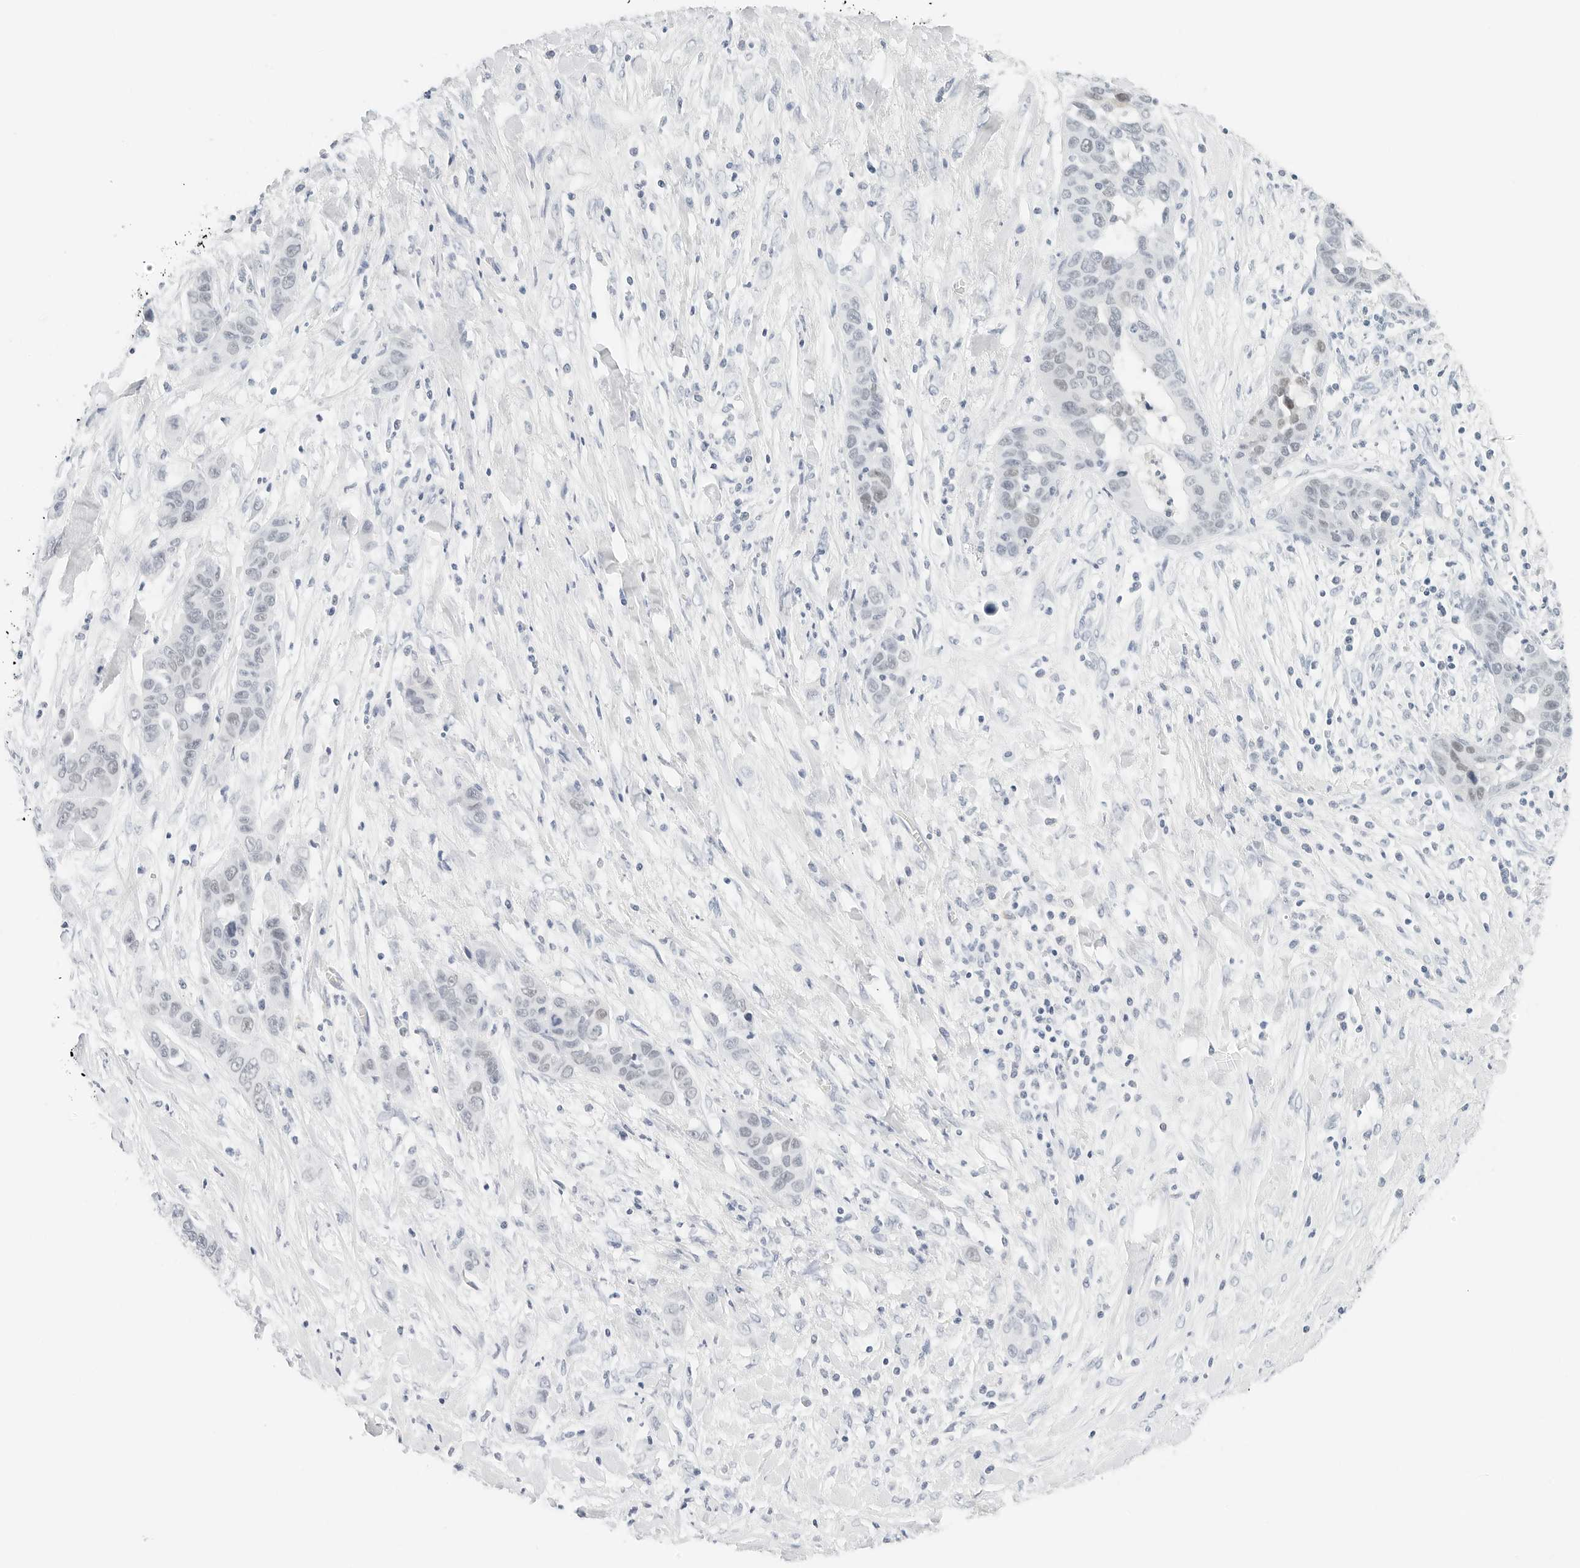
{"staining": {"intensity": "negative", "quantity": "none", "location": "none"}, "tissue": "liver cancer", "cell_type": "Tumor cells", "image_type": "cancer", "snomed": [{"axis": "morphology", "description": "Cholangiocarcinoma"}, {"axis": "topography", "description": "Liver"}], "caption": "DAB immunohistochemical staining of human liver cancer (cholangiocarcinoma) demonstrates no significant expression in tumor cells.", "gene": "CD22", "patient": {"sex": "female", "age": 52}}